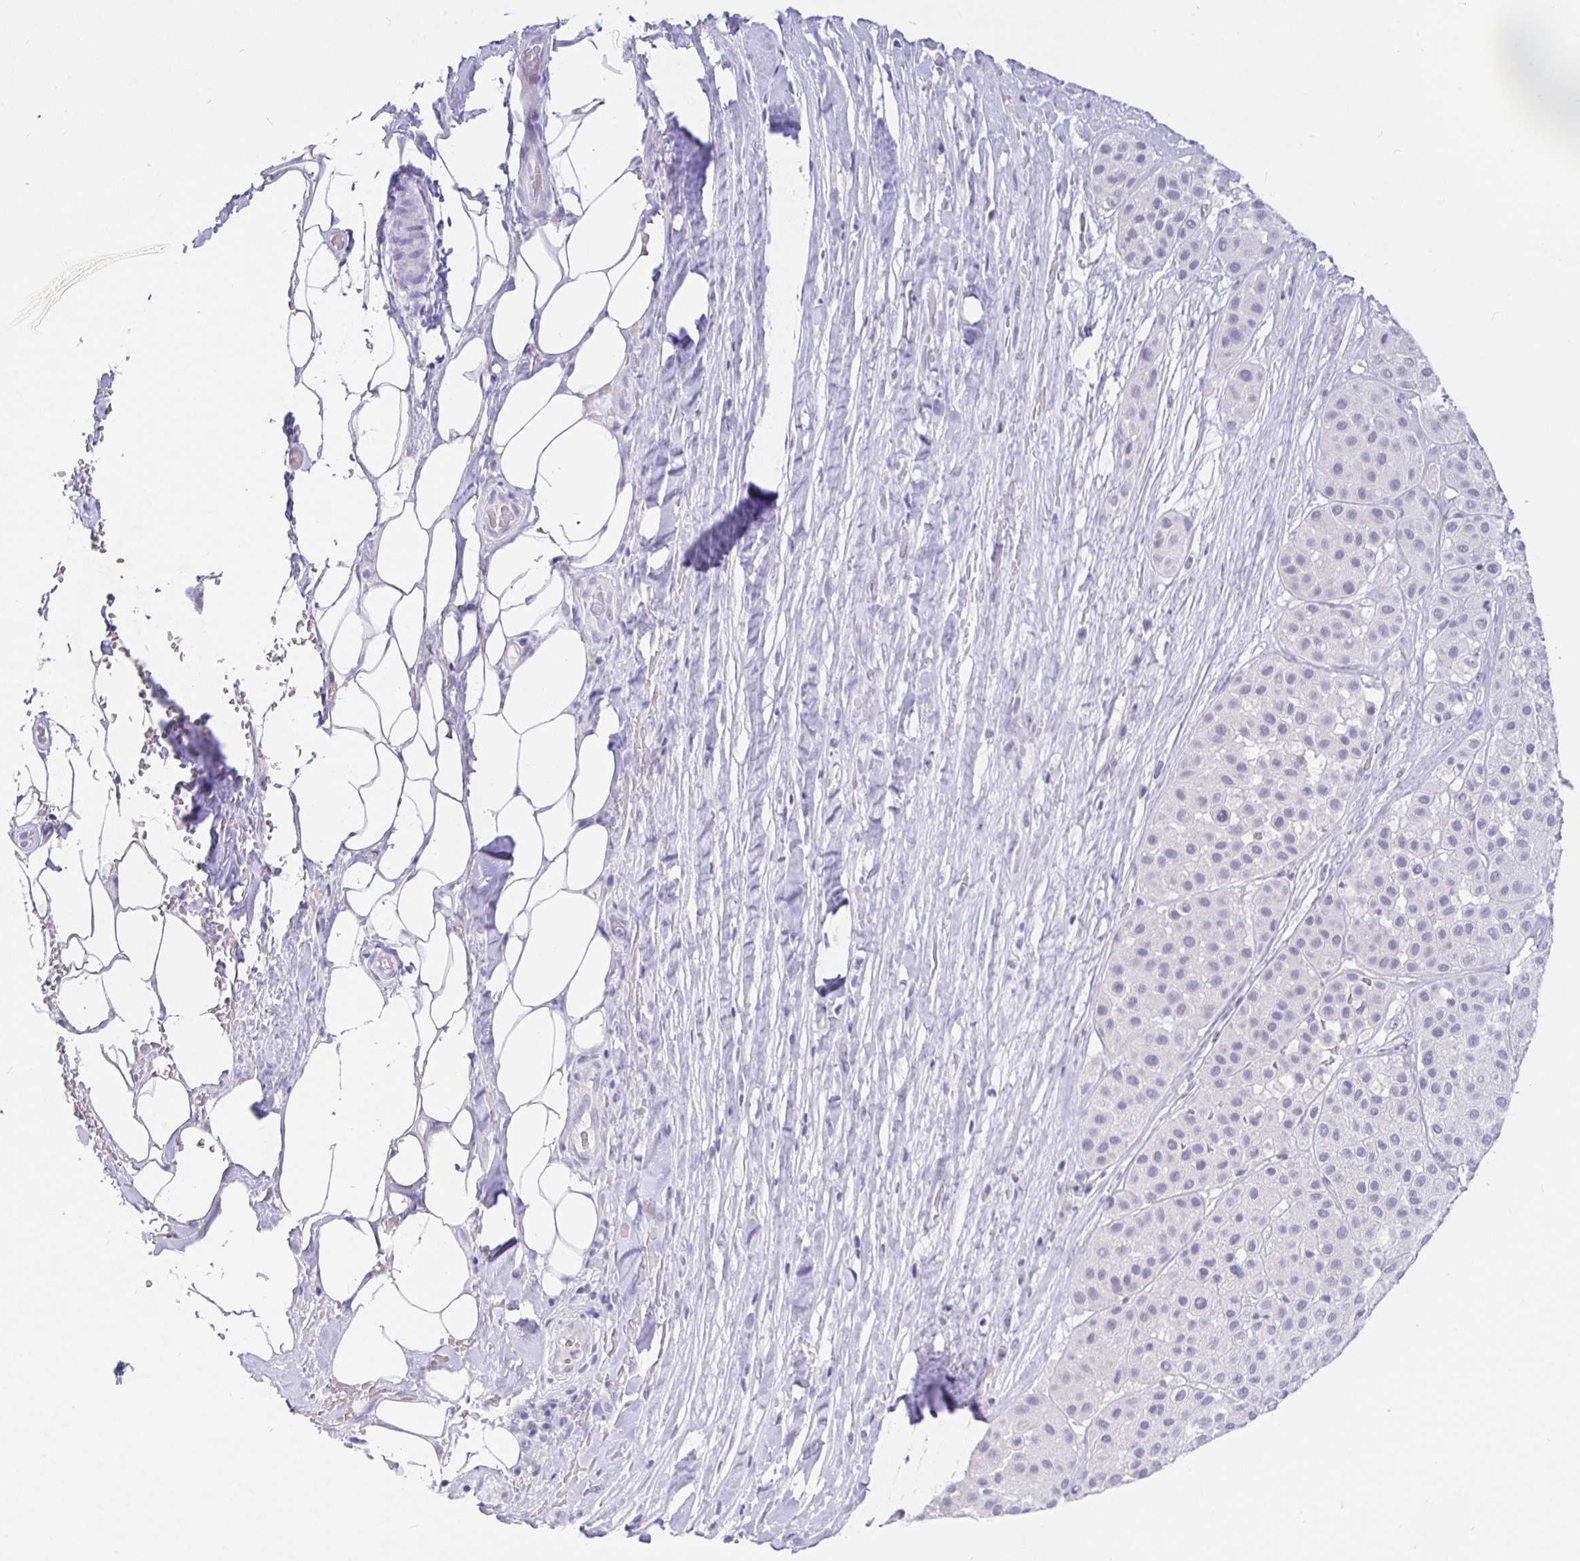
{"staining": {"intensity": "negative", "quantity": "none", "location": "none"}, "tissue": "melanoma", "cell_type": "Tumor cells", "image_type": "cancer", "snomed": [{"axis": "morphology", "description": "Malignant melanoma, Metastatic site"}, {"axis": "topography", "description": "Smooth muscle"}], "caption": "DAB (3,3'-diaminobenzidine) immunohistochemical staining of melanoma displays no significant positivity in tumor cells. Brightfield microscopy of IHC stained with DAB (brown) and hematoxylin (blue), captured at high magnification.", "gene": "EZHIP", "patient": {"sex": "male", "age": 41}}